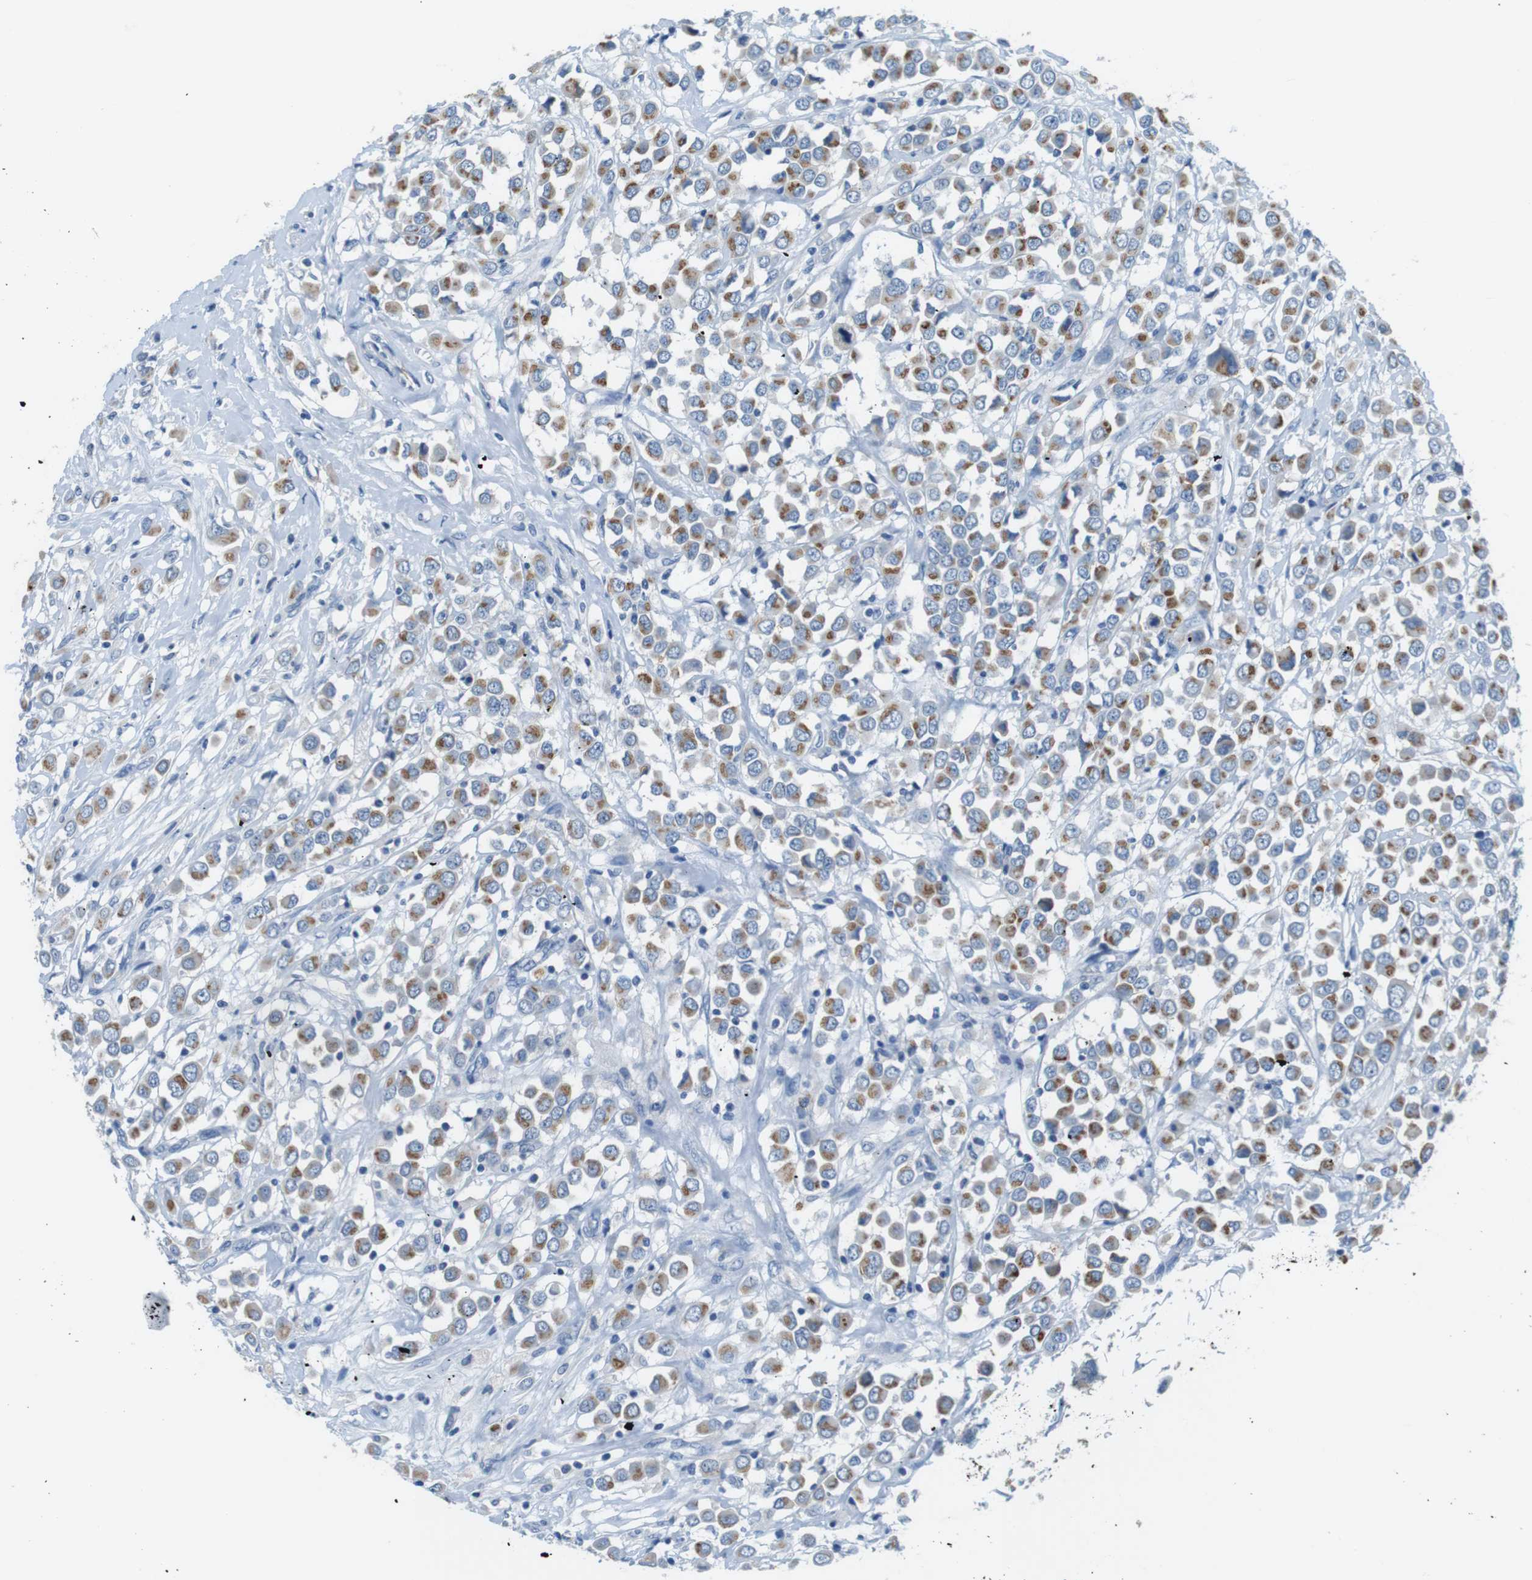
{"staining": {"intensity": "moderate", "quantity": ">75%", "location": "cytoplasmic/membranous"}, "tissue": "breast cancer", "cell_type": "Tumor cells", "image_type": "cancer", "snomed": [{"axis": "morphology", "description": "Duct carcinoma"}, {"axis": "topography", "description": "Breast"}], "caption": "DAB immunohistochemical staining of human breast cancer (invasive ductal carcinoma) shows moderate cytoplasmic/membranous protein positivity in about >75% of tumor cells.", "gene": "SLC35A3", "patient": {"sex": "female", "age": 61}}